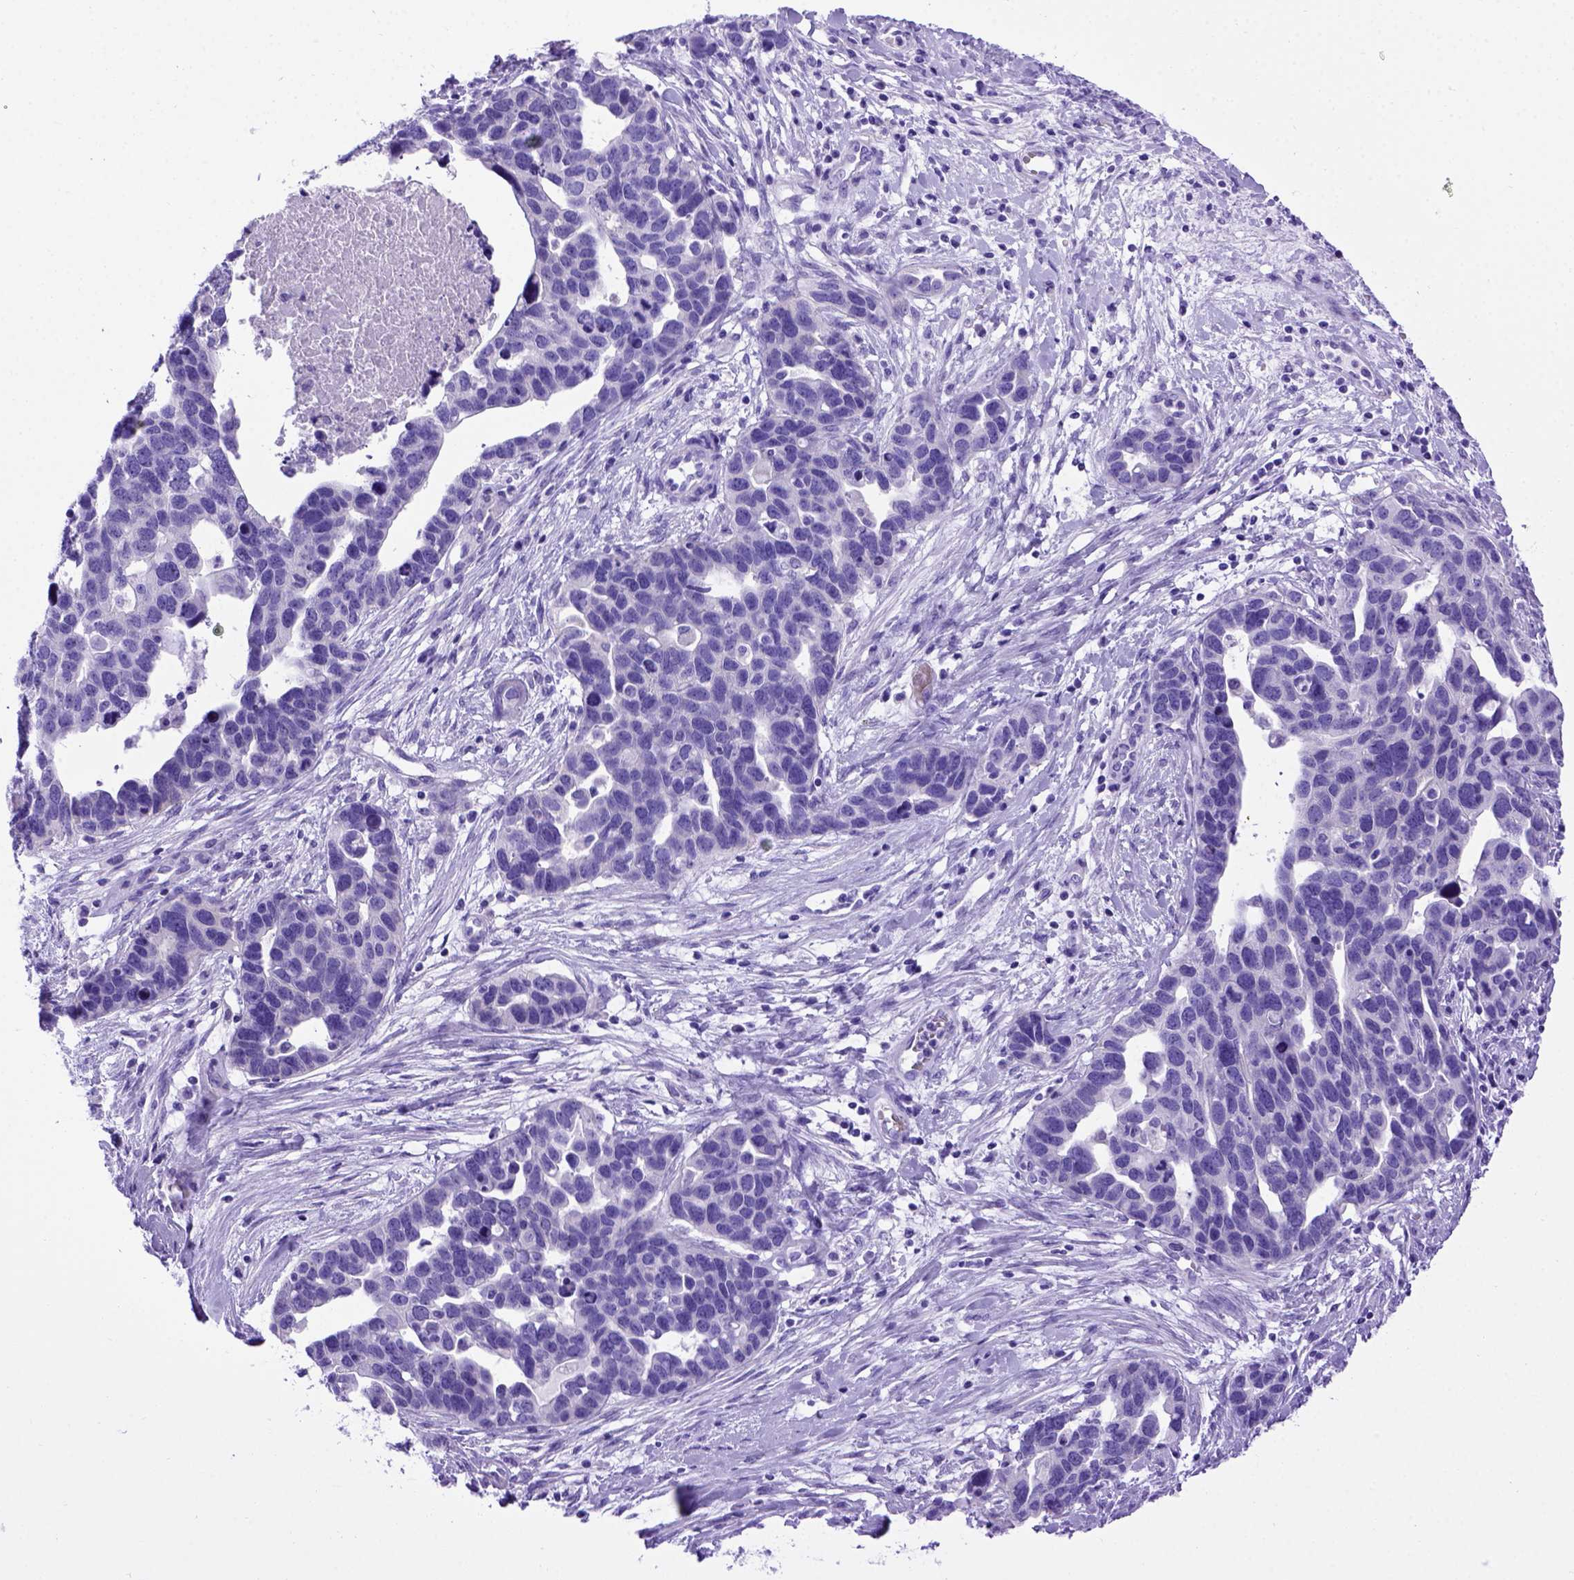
{"staining": {"intensity": "negative", "quantity": "none", "location": "none"}, "tissue": "ovarian cancer", "cell_type": "Tumor cells", "image_type": "cancer", "snomed": [{"axis": "morphology", "description": "Cystadenocarcinoma, serous, NOS"}, {"axis": "topography", "description": "Ovary"}], "caption": "This micrograph is of ovarian cancer stained with immunohistochemistry (IHC) to label a protein in brown with the nuclei are counter-stained blue. There is no positivity in tumor cells.", "gene": "MEOX2", "patient": {"sex": "female", "age": 54}}